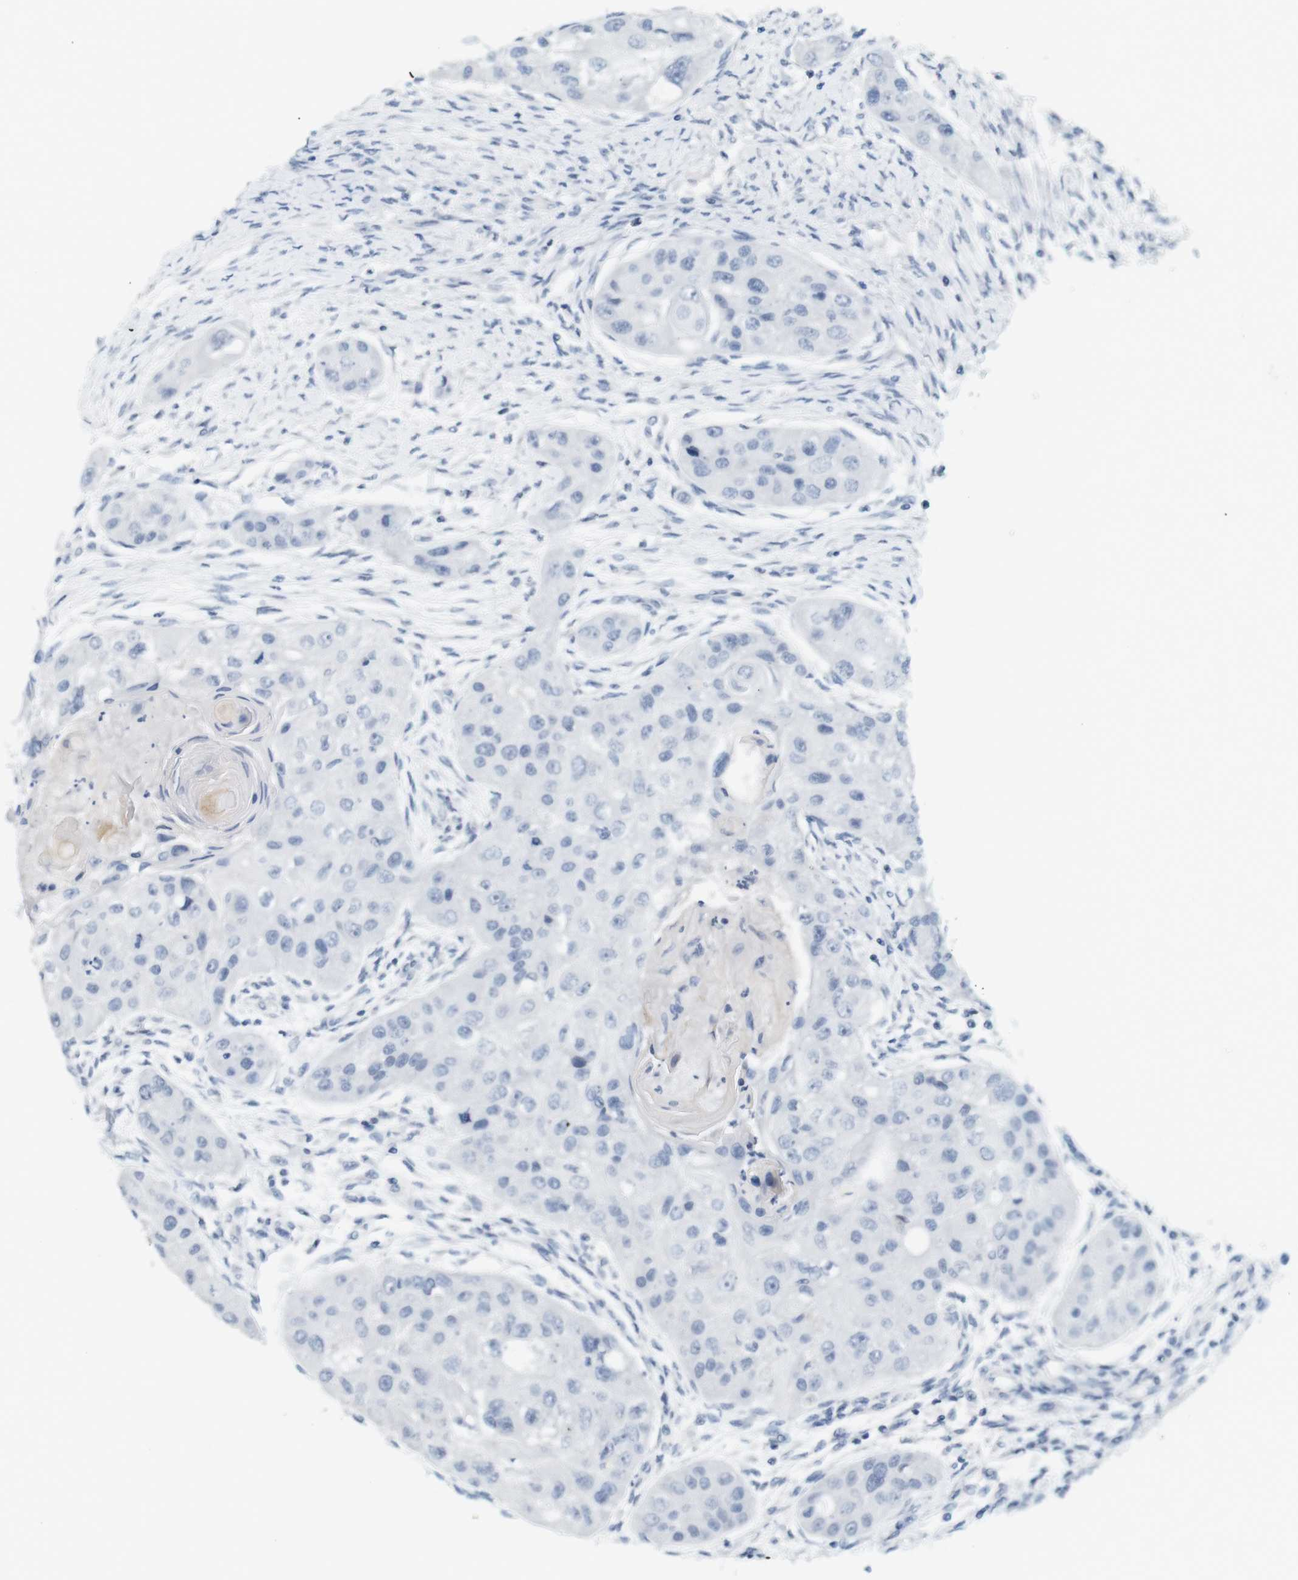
{"staining": {"intensity": "negative", "quantity": "none", "location": "none"}, "tissue": "head and neck cancer", "cell_type": "Tumor cells", "image_type": "cancer", "snomed": [{"axis": "morphology", "description": "Normal tissue, NOS"}, {"axis": "morphology", "description": "Squamous cell carcinoma, NOS"}, {"axis": "topography", "description": "Skeletal muscle"}, {"axis": "topography", "description": "Head-Neck"}], "caption": "Human head and neck cancer stained for a protein using IHC reveals no positivity in tumor cells.", "gene": "CREB3L2", "patient": {"sex": "male", "age": 51}}